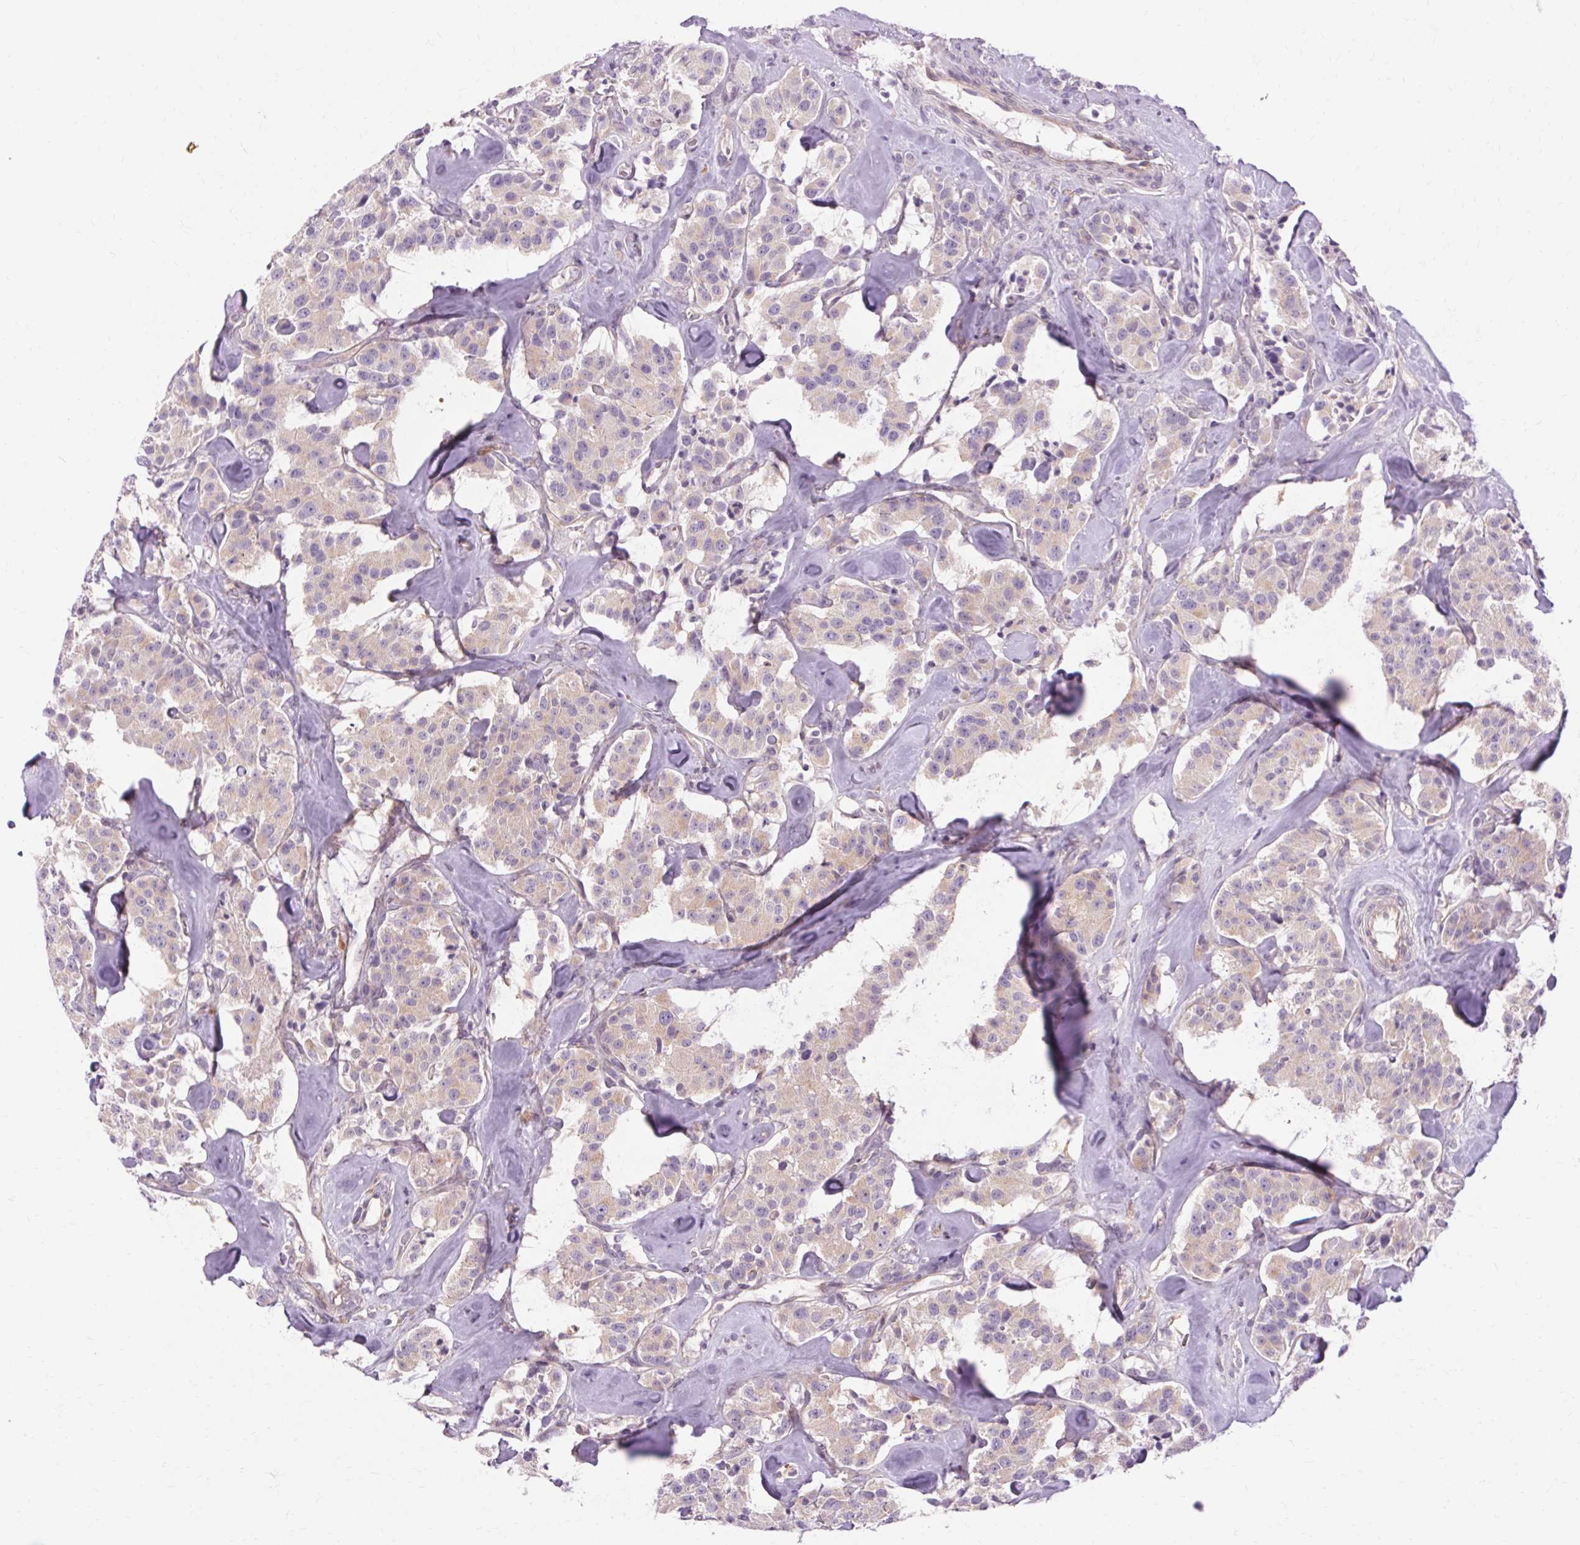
{"staining": {"intensity": "weak", "quantity": "25%-75%", "location": "cytoplasmic/membranous"}, "tissue": "carcinoid", "cell_type": "Tumor cells", "image_type": "cancer", "snomed": [{"axis": "morphology", "description": "Carcinoid, malignant, NOS"}, {"axis": "topography", "description": "Pancreas"}], "caption": "This is a histology image of immunohistochemistry (IHC) staining of carcinoid (malignant), which shows weak positivity in the cytoplasmic/membranous of tumor cells.", "gene": "TM6SF1", "patient": {"sex": "male", "age": 41}}